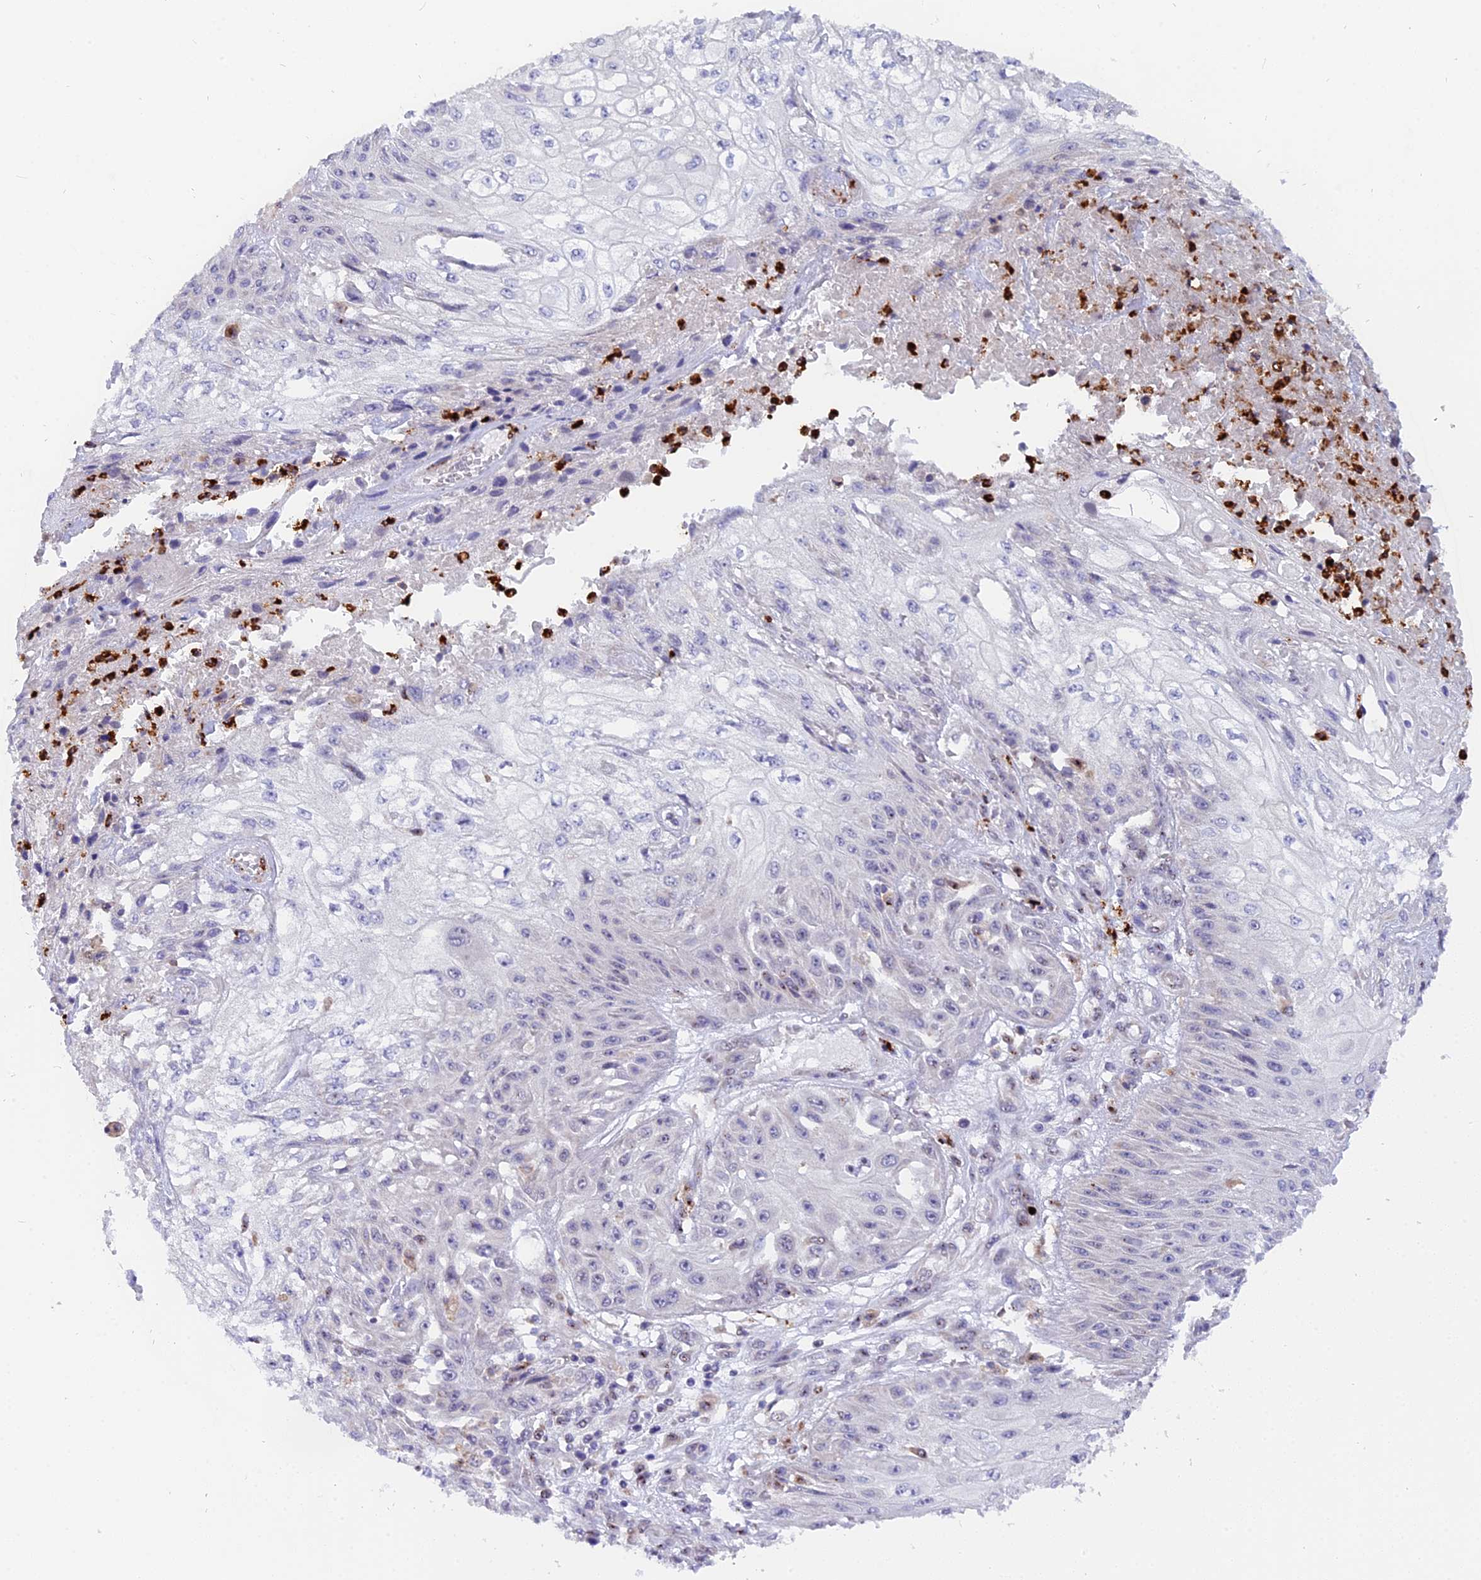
{"staining": {"intensity": "negative", "quantity": "none", "location": "none"}, "tissue": "skin cancer", "cell_type": "Tumor cells", "image_type": "cancer", "snomed": [{"axis": "morphology", "description": "Squamous cell carcinoma, NOS"}, {"axis": "morphology", "description": "Squamous cell carcinoma, metastatic, NOS"}, {"axis": "topography", "description": "Skin"}, {"axis": "topography", "description": "Lymph node"}], "caption": "This is an immunohistochemistry (IHC) micrograph of skin squamous cell carcinoma. There is no expression in tumor cells.", "gene": "FAM118B", "patient": {"sex": "male", "age": 75}}